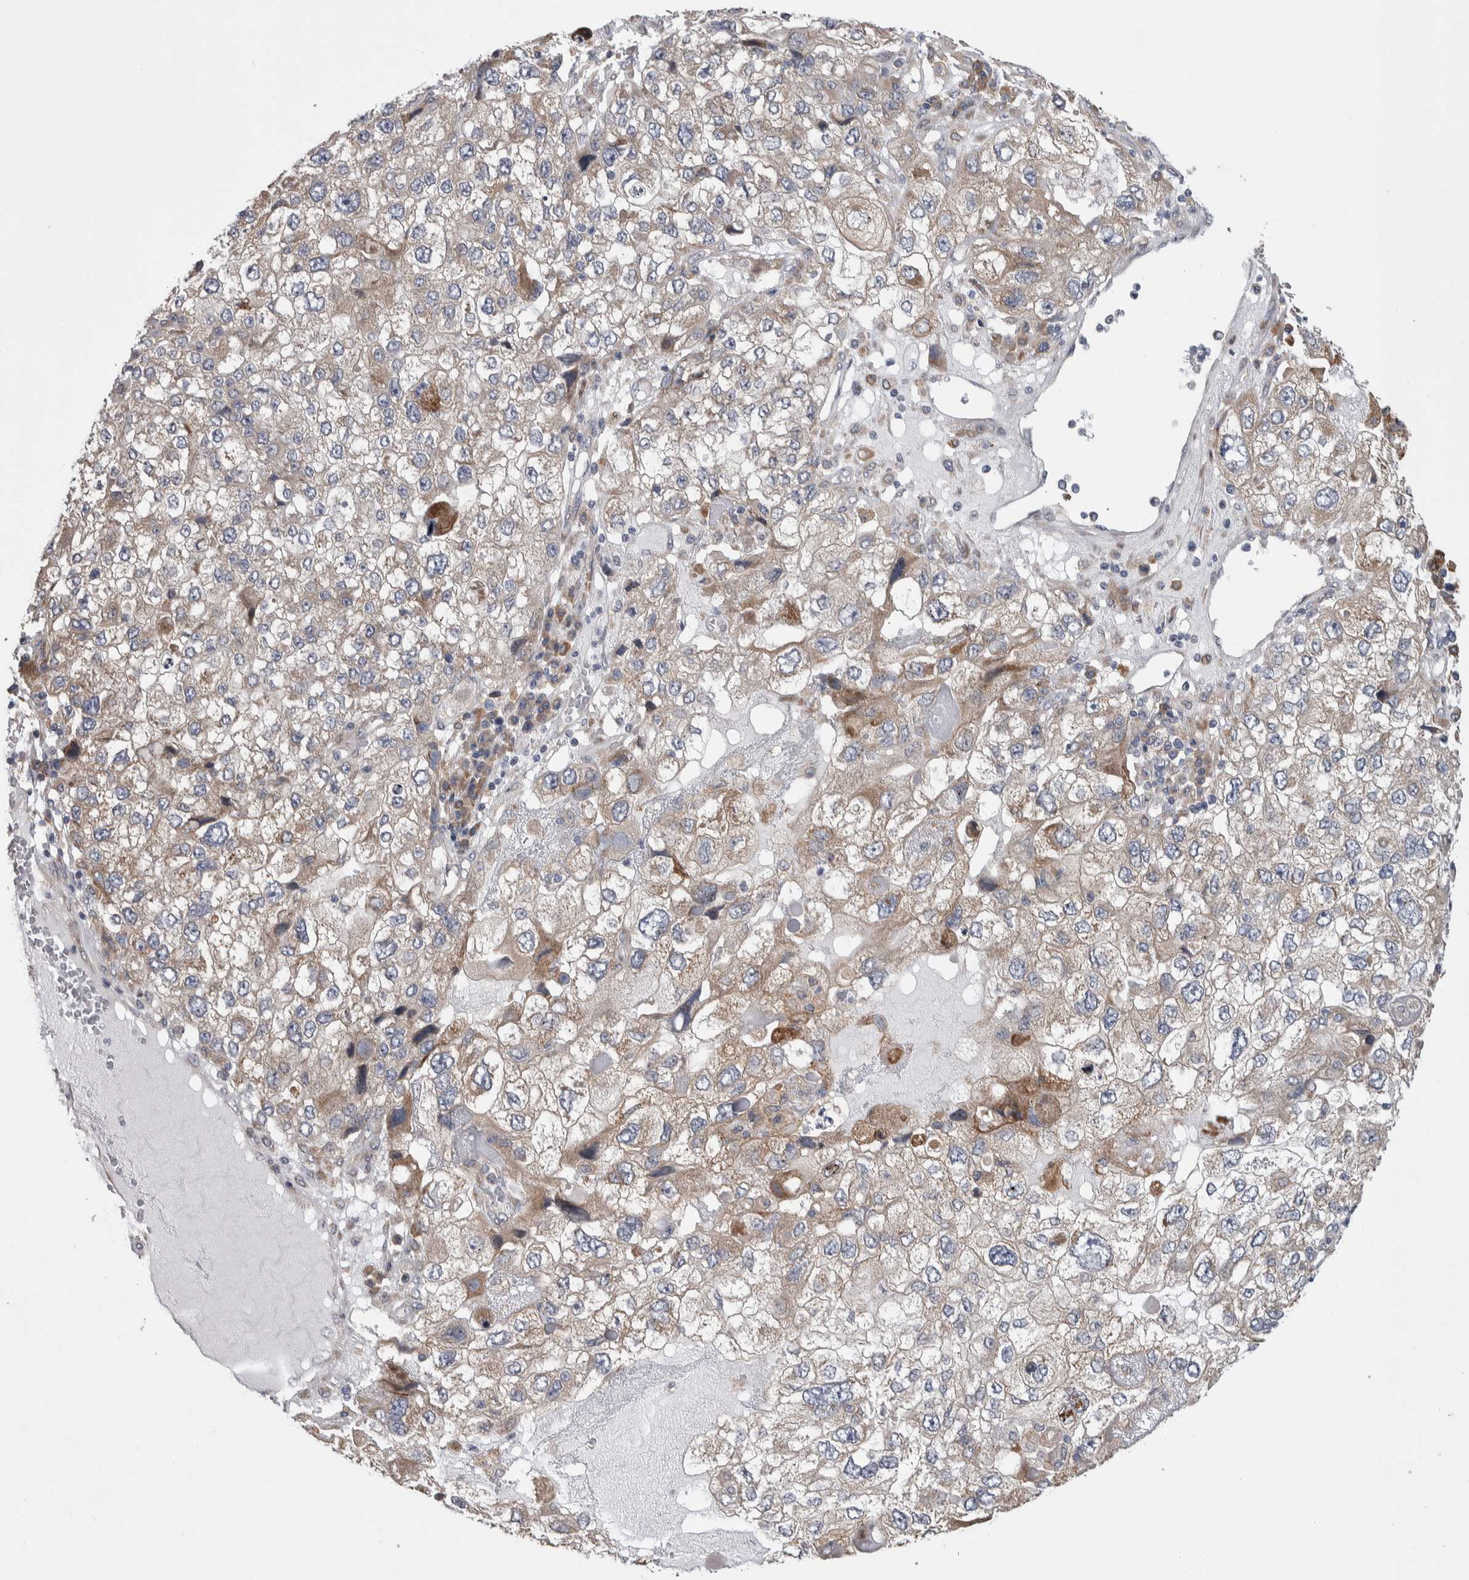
{"staining": {"intensity": "weak", "quantity": ">75%", "location": "cytoplasmic/membranous"}, "tissue": "endometrial cancer", "cell_type": "Tumor cells", "image_type": "cancer", "snomed": [{"axis": "morphology", "description": "Adenocarcinoma, NOS"}, {"axis": "topography", "description": "Endometrium"}], "caption": "A histopathology image of endometrial cancer (adenocarcinoma) stained for a protein displays weak cytoplasmic/membranous brown staining in tumor cells.", "gene": "IBTK", "patient": {"sex": "female", "age": 49}}